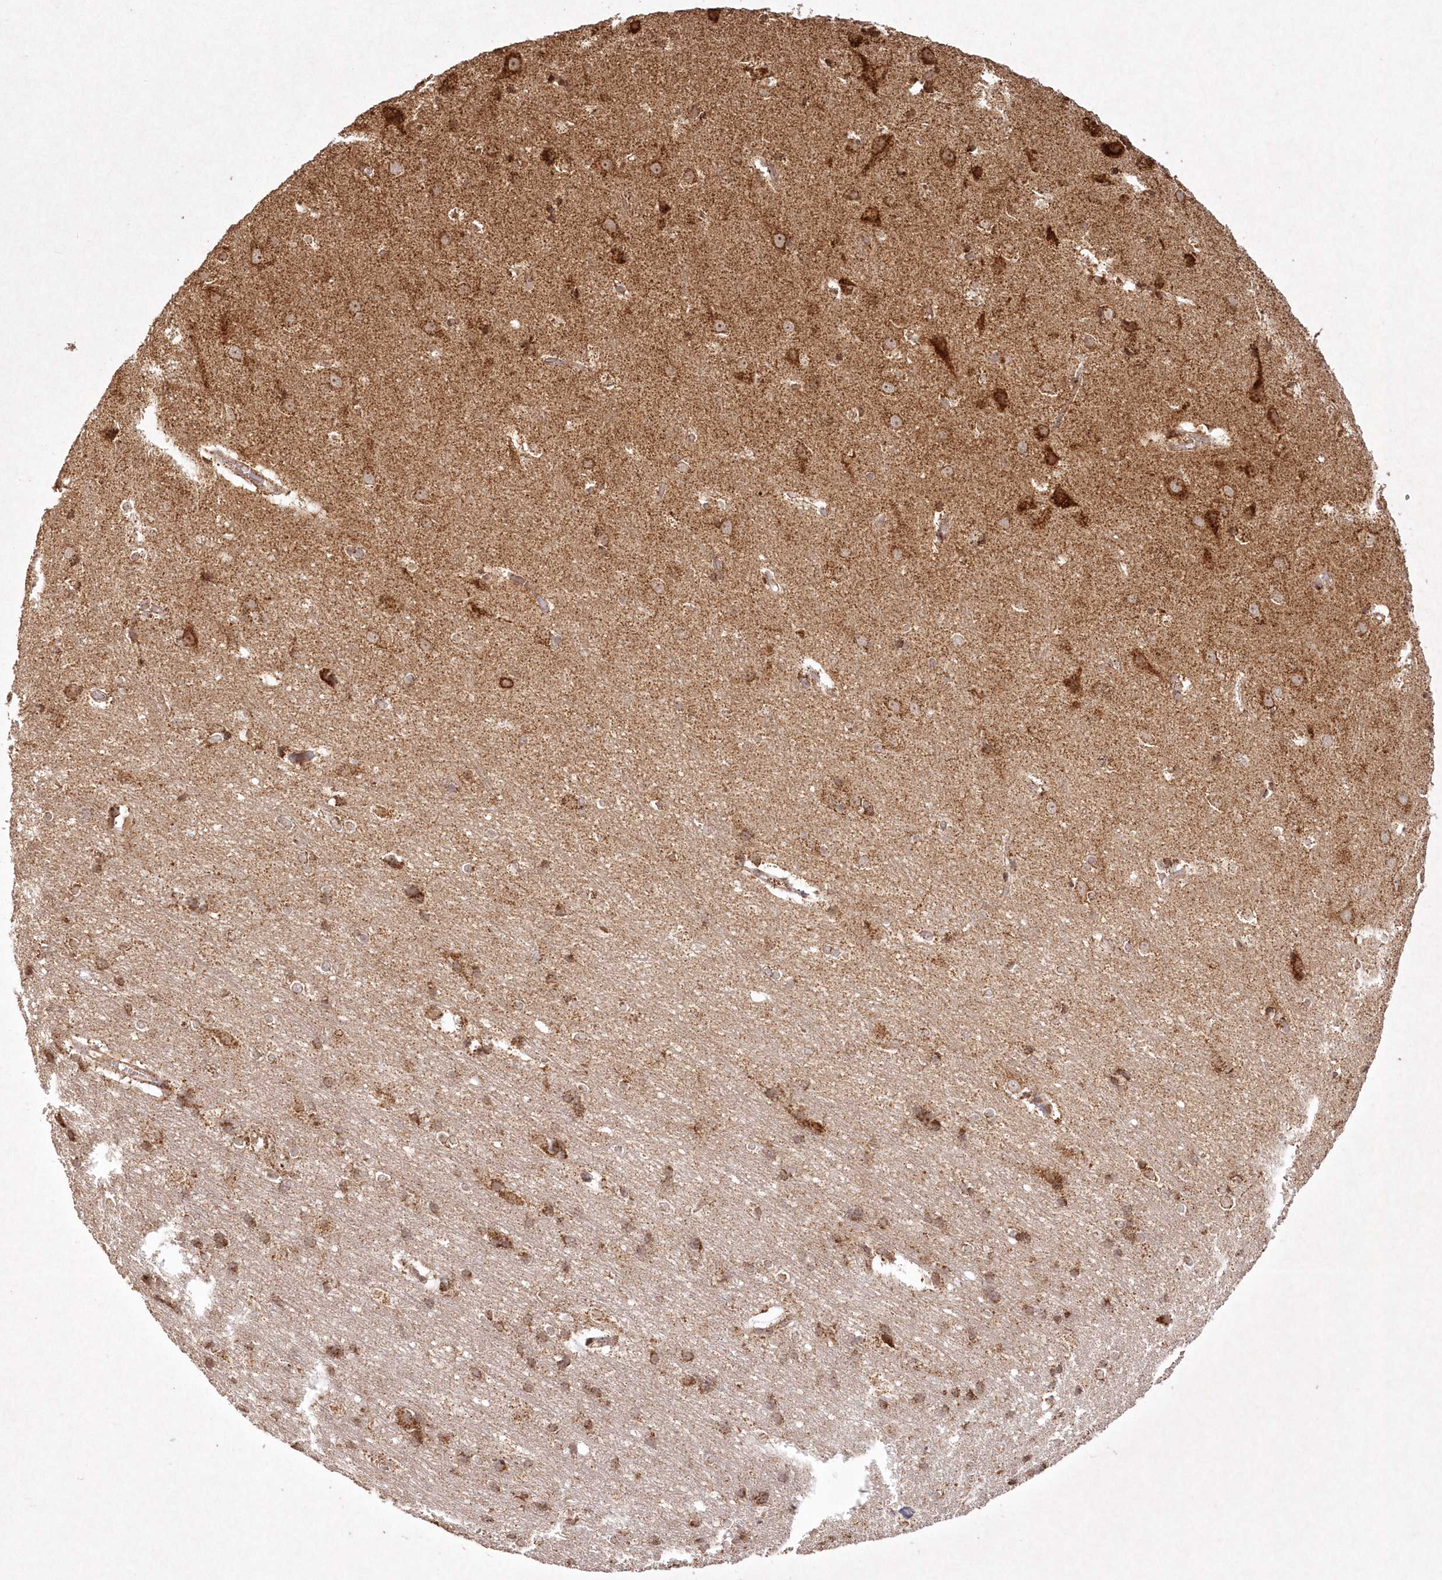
{"staining": {"intensity": "moderate", "quantity": ">75%", "location": "cytoplasmic/membranous"}, "tissue": "cerebral cortex", "cell_type": "Endothelial cells", "image_type": "normal", "snomed": [{"axis": "morphology", "description": "Normal tissue, NOS"}, {"axis": "topography", "description": "Cerebral cortex"}], "caption": "Immunohistochemistry (IHC) (DAB) staining of unremarkable human cerebral cortex exhibits moderate cytoplasmic/membranous protein expression in about >75% of endothelial cells.", "gene": "LRPPRC", "patient": {"sex": "male", "age": 54}}